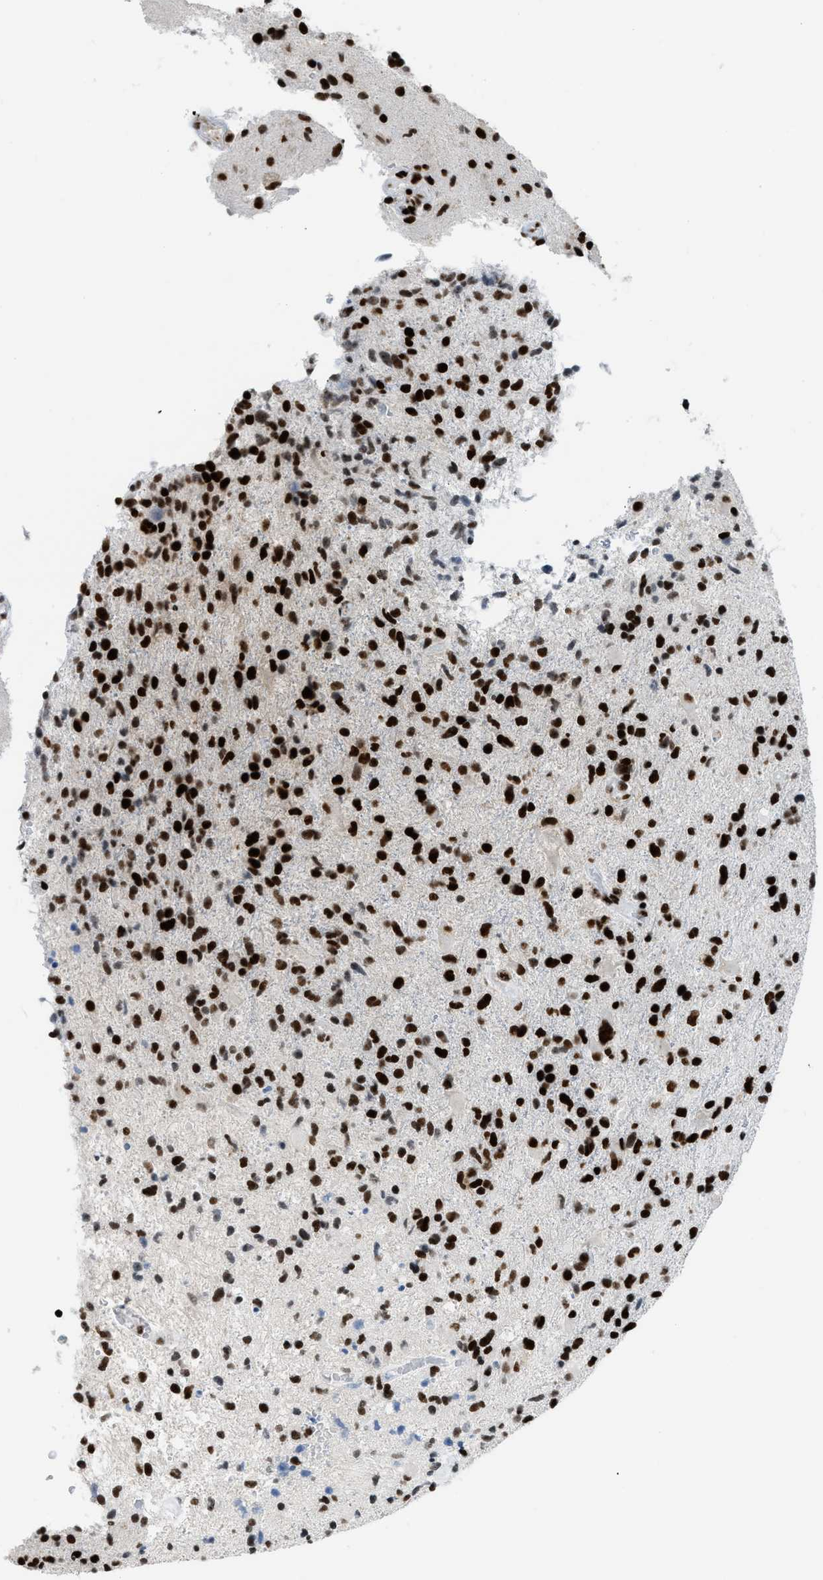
{"staining": {"intensity": "strong", "quantity": ">75%", "location": "nuclear"}, "tissue": "glioma", "cell_type": "Tumor cells", "image_type": "cancer", "snomed": [{"axis": "morphology", "description": "Glioma, malignant, High grade"}, {"axis": "topography", "description": "Brain"}], "caption": "Immunohistochemical staining of human glioma demonstrates strong nuclear protein positivity in about >75% of tumor cells.", "gene": "PIF1", "patient": {"sex": "male", "age": 72}}